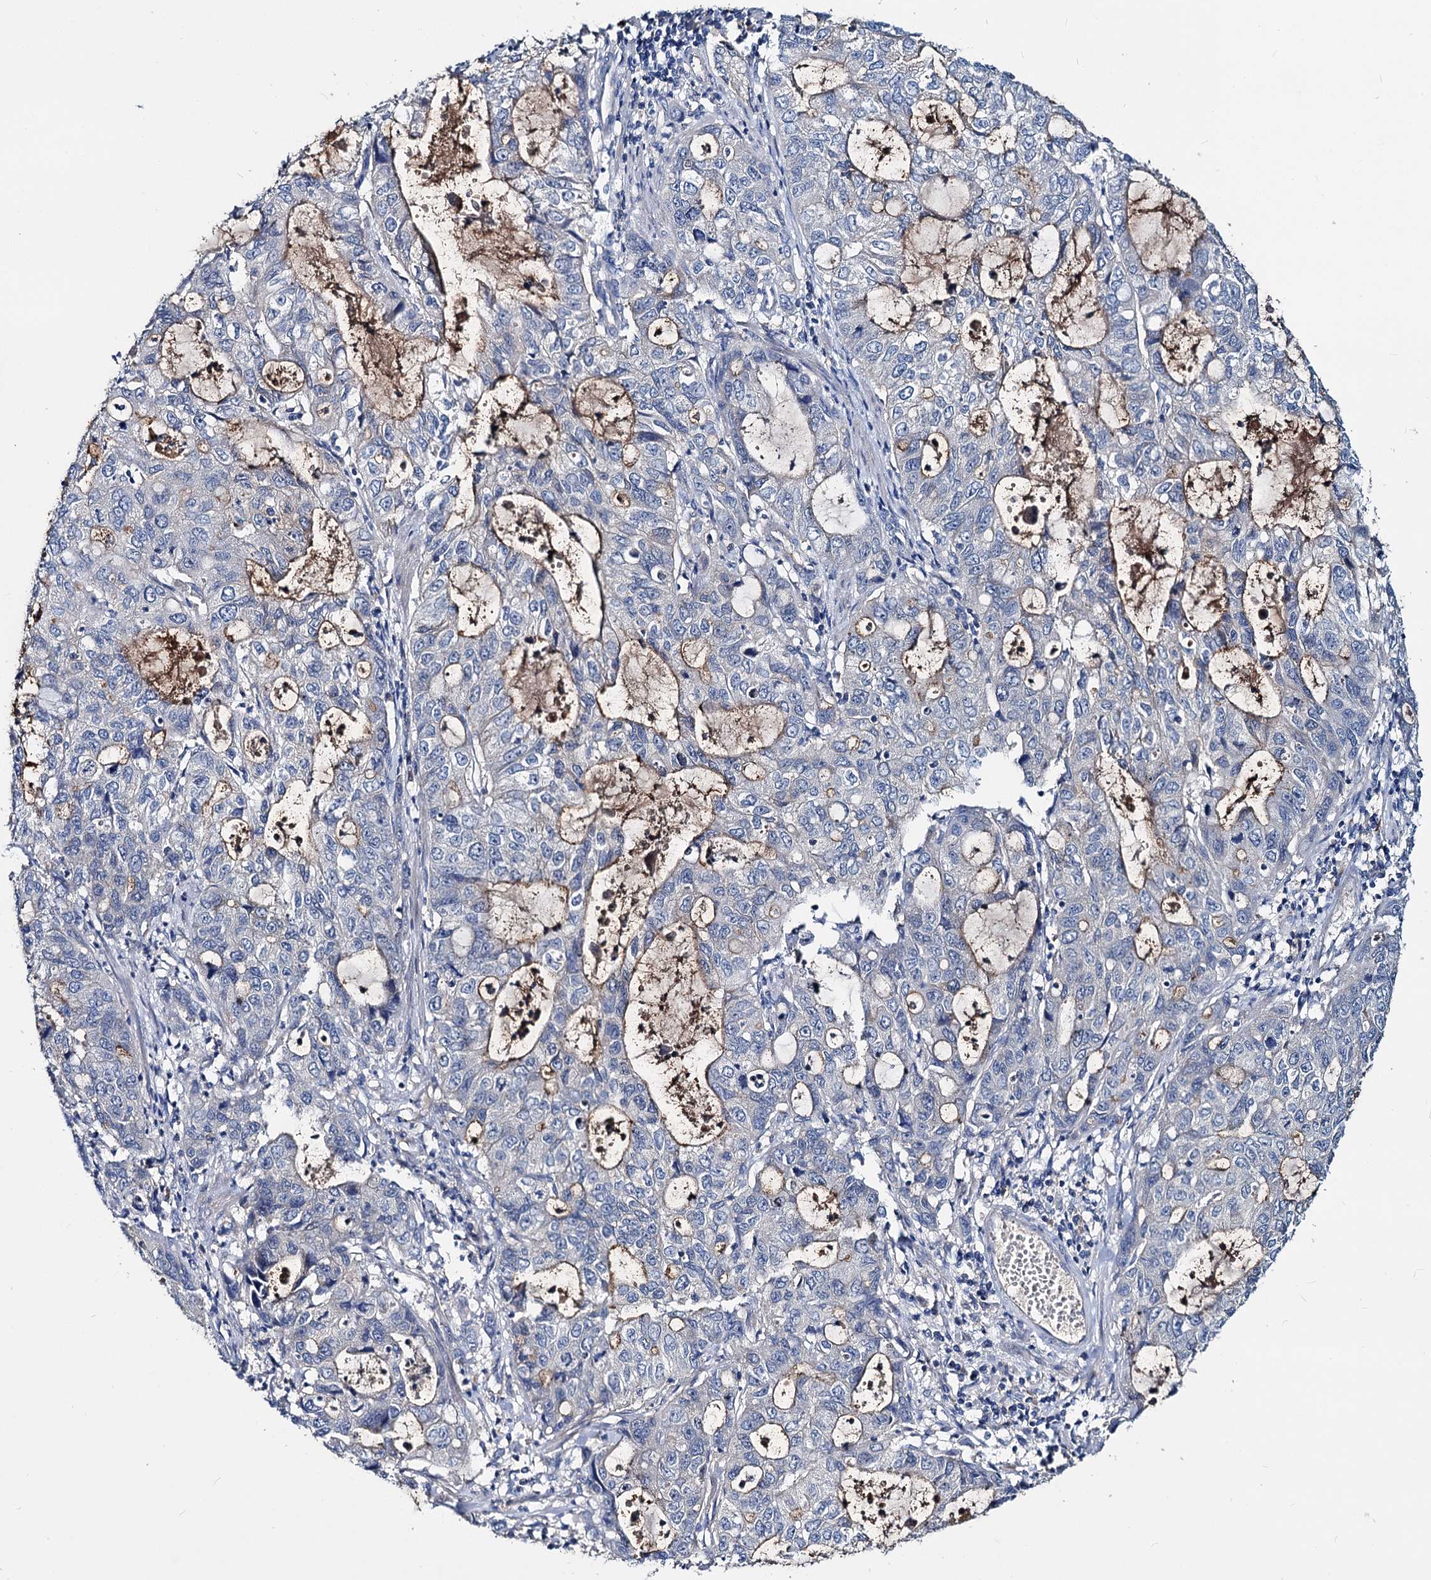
{"staining": {"intensity": "weak", "quantity": "<25%", "location": "cytoplasmic/membranous"}, "tissue": "stomach cancer", "cell_type": "Tumor cells", "image_type": "cancer", "snomed": [{"axis": "morphology", "description": "Adenocarcinoma, NOS"}, {"axis": "topography", "description": "Stomach, upper"}], "caption": "IHC micrograph of stomach cancer stained for a protein (brown), which demonstrates no positivity in tumor cells.", "gene": "ACY3", "patient": {"sex": "female", "age": 52}}